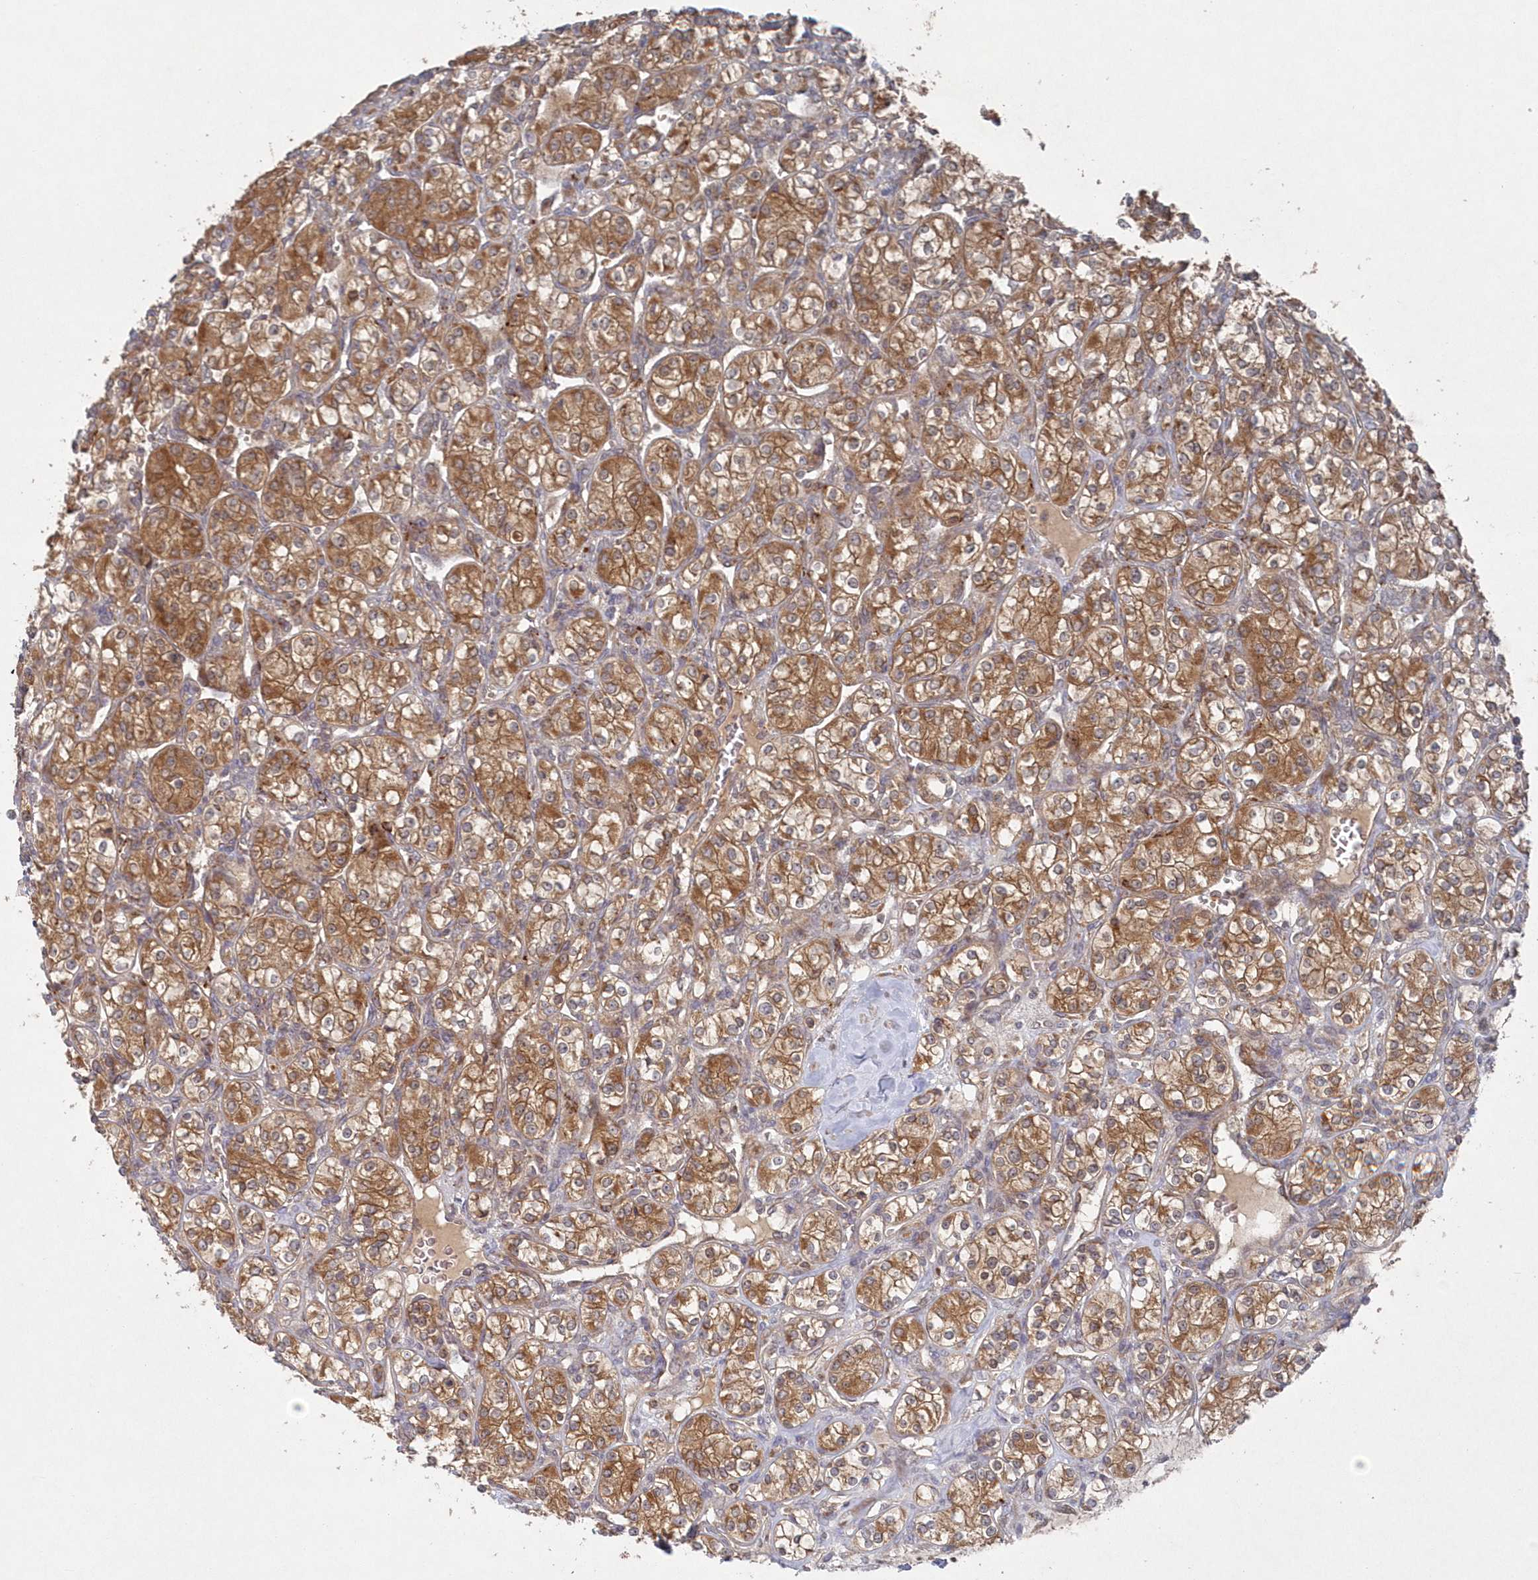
{"staining": {"intensity": "moderate", "quantity": ">75%", "location": "cytoplasmic/membranous"}, "tissue": "renal cancer", "cell_type": "Tumor cells", "image_type": "cancer", "snomed": [{"axis": "morphology", "description": "Adenocarcinoma, NOS"}, {"axis": "topography", "description": "Kidney"}], "caption": "Immunohistochemistry of adenocarcinoma (renal) shows medium levels of moderate cytoplasmic/membranous expression in about >75% of tumor cells. Nuclei are stained in blue.", "gene": "ASNSD1", "patient": {"sex": "male", "age": 77}}